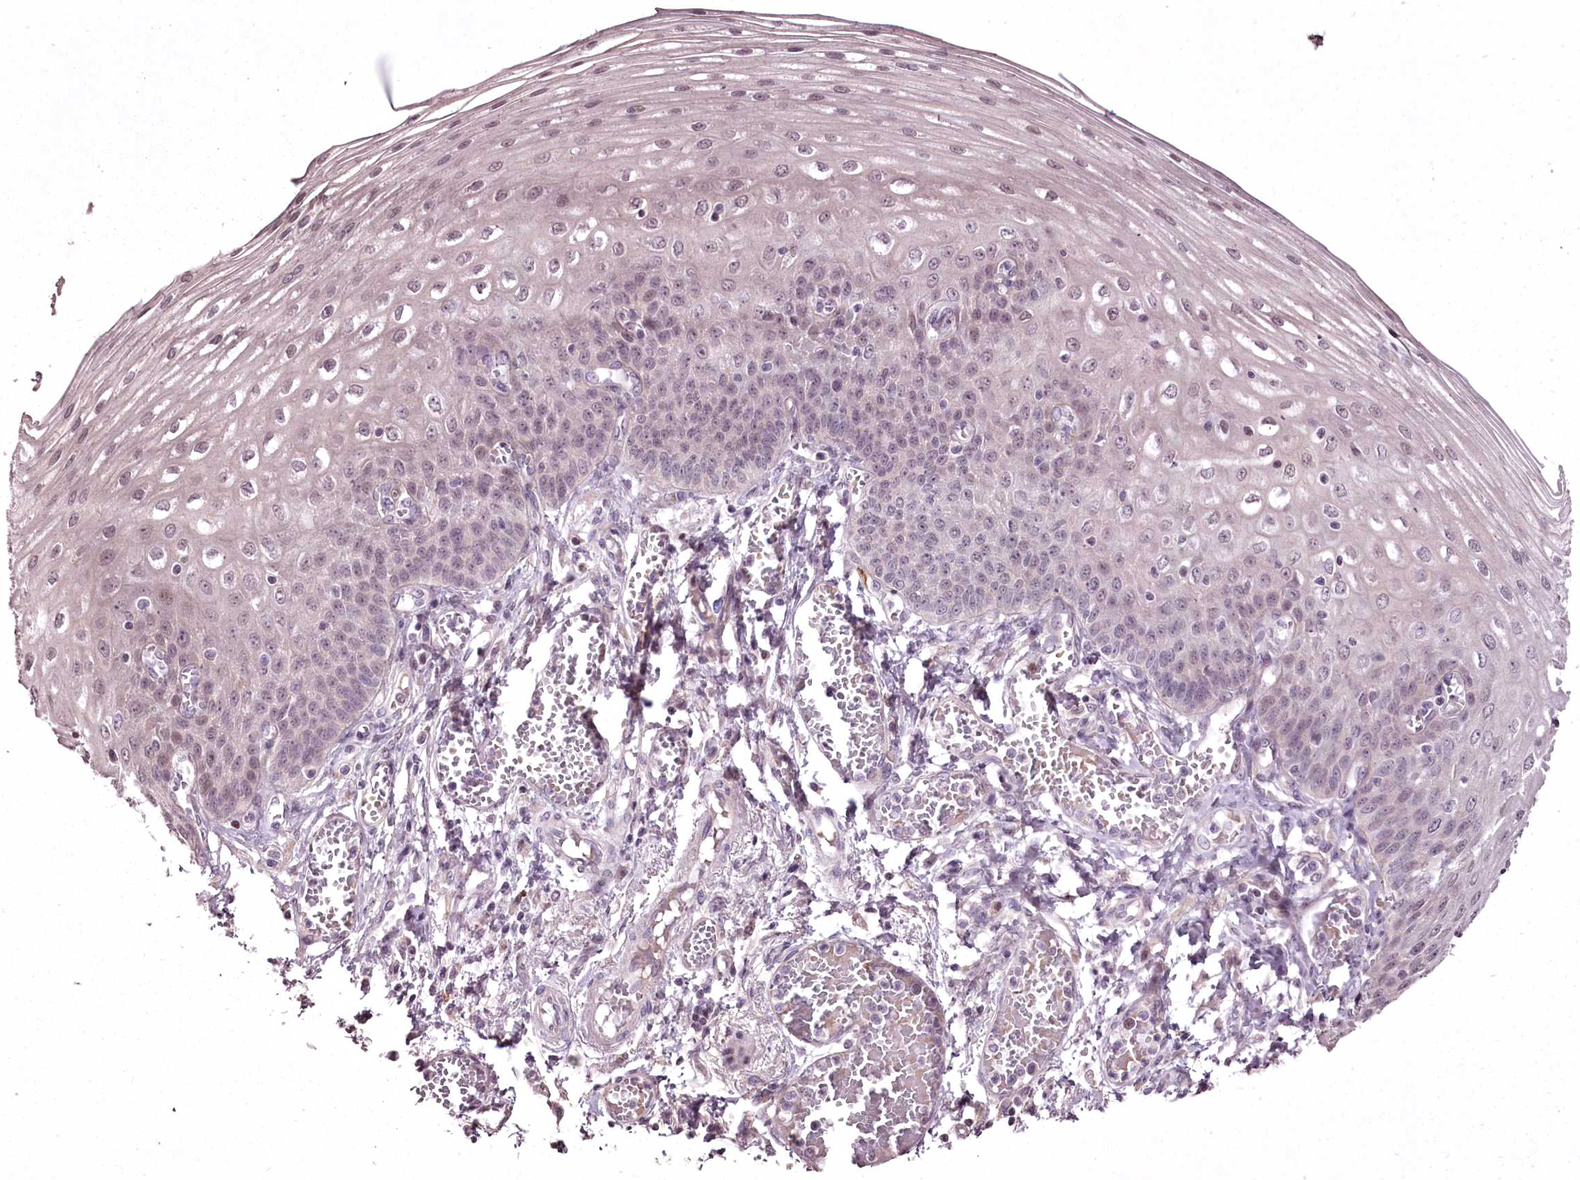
{"staining": {"intensity": "negative", "quantity": "none", "location": "none"}, "tissue": "esophagus", "cell_type": "Squamous epithelial cells", "image_type": "normal", "snomed": [{"axis": "morphology", "description": "Normal tissue, NOS"}, {"axis": "topography", "description": "Esophagus"}], "caption": "Image shows no significant protein staining in squamous epithelial cells of normal esophagus. (DAB immunohistochemistry, high magnification).", "gene": "ADRA1D", "patient": {"sex": "male", "age": 81}}